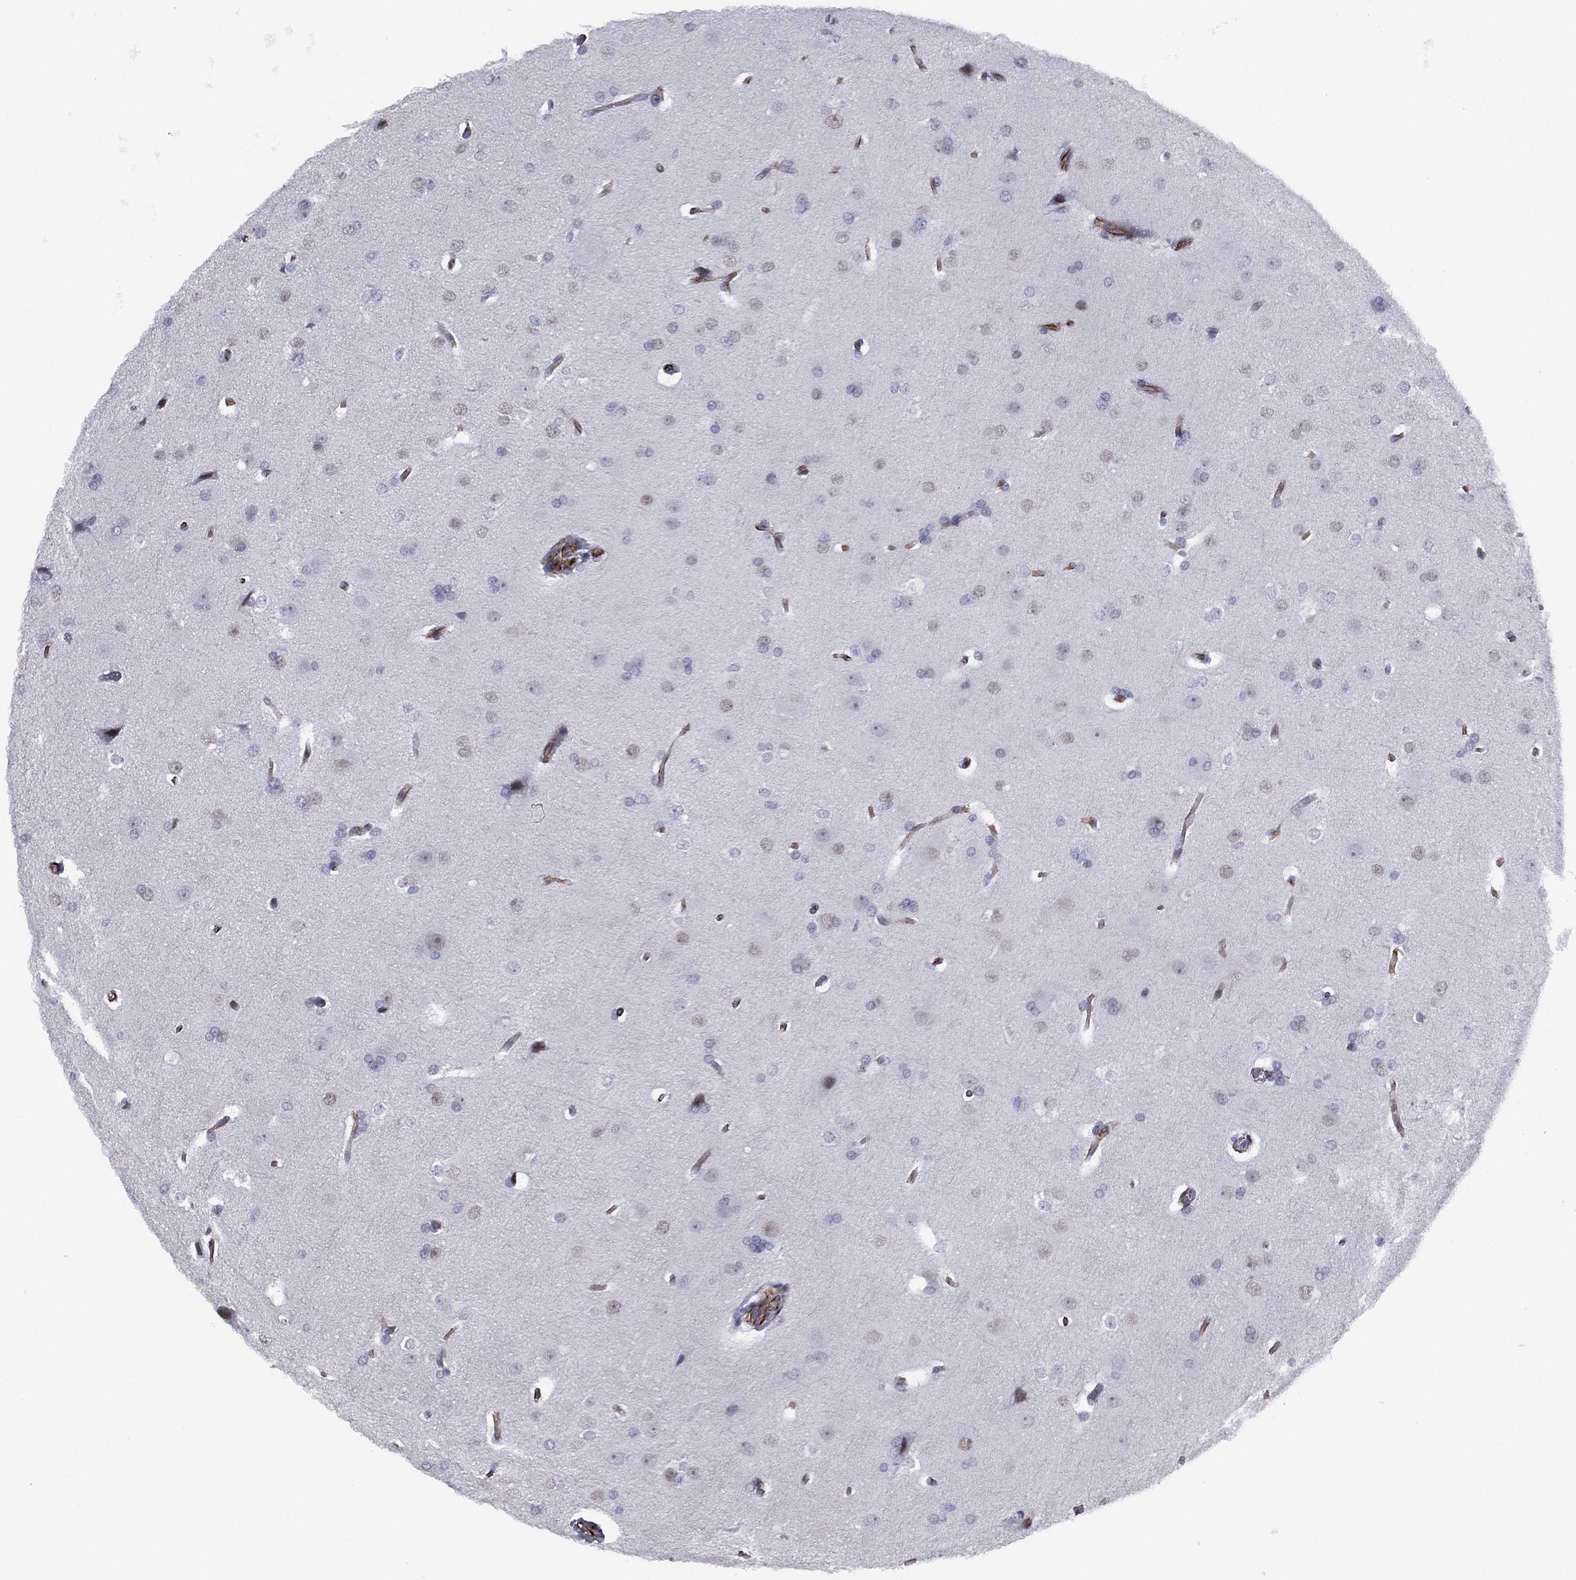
{"staining": {"intensity": "negative", "quantity": "none", "location": "none"}, "tissue": "glioma", "cell_type": "Tumor cells", "image_type": "cancer", "snomed": [{"axis": "morphology", "description": "Glioma, malignant, Low grade"}, {"axis": "topography", "description": "Brain"}], "caption": "Tumor cells are negative for brown protein staining in glioma.", "gene": "MAS1", "patient": {"sex": "female", "age": 32}}